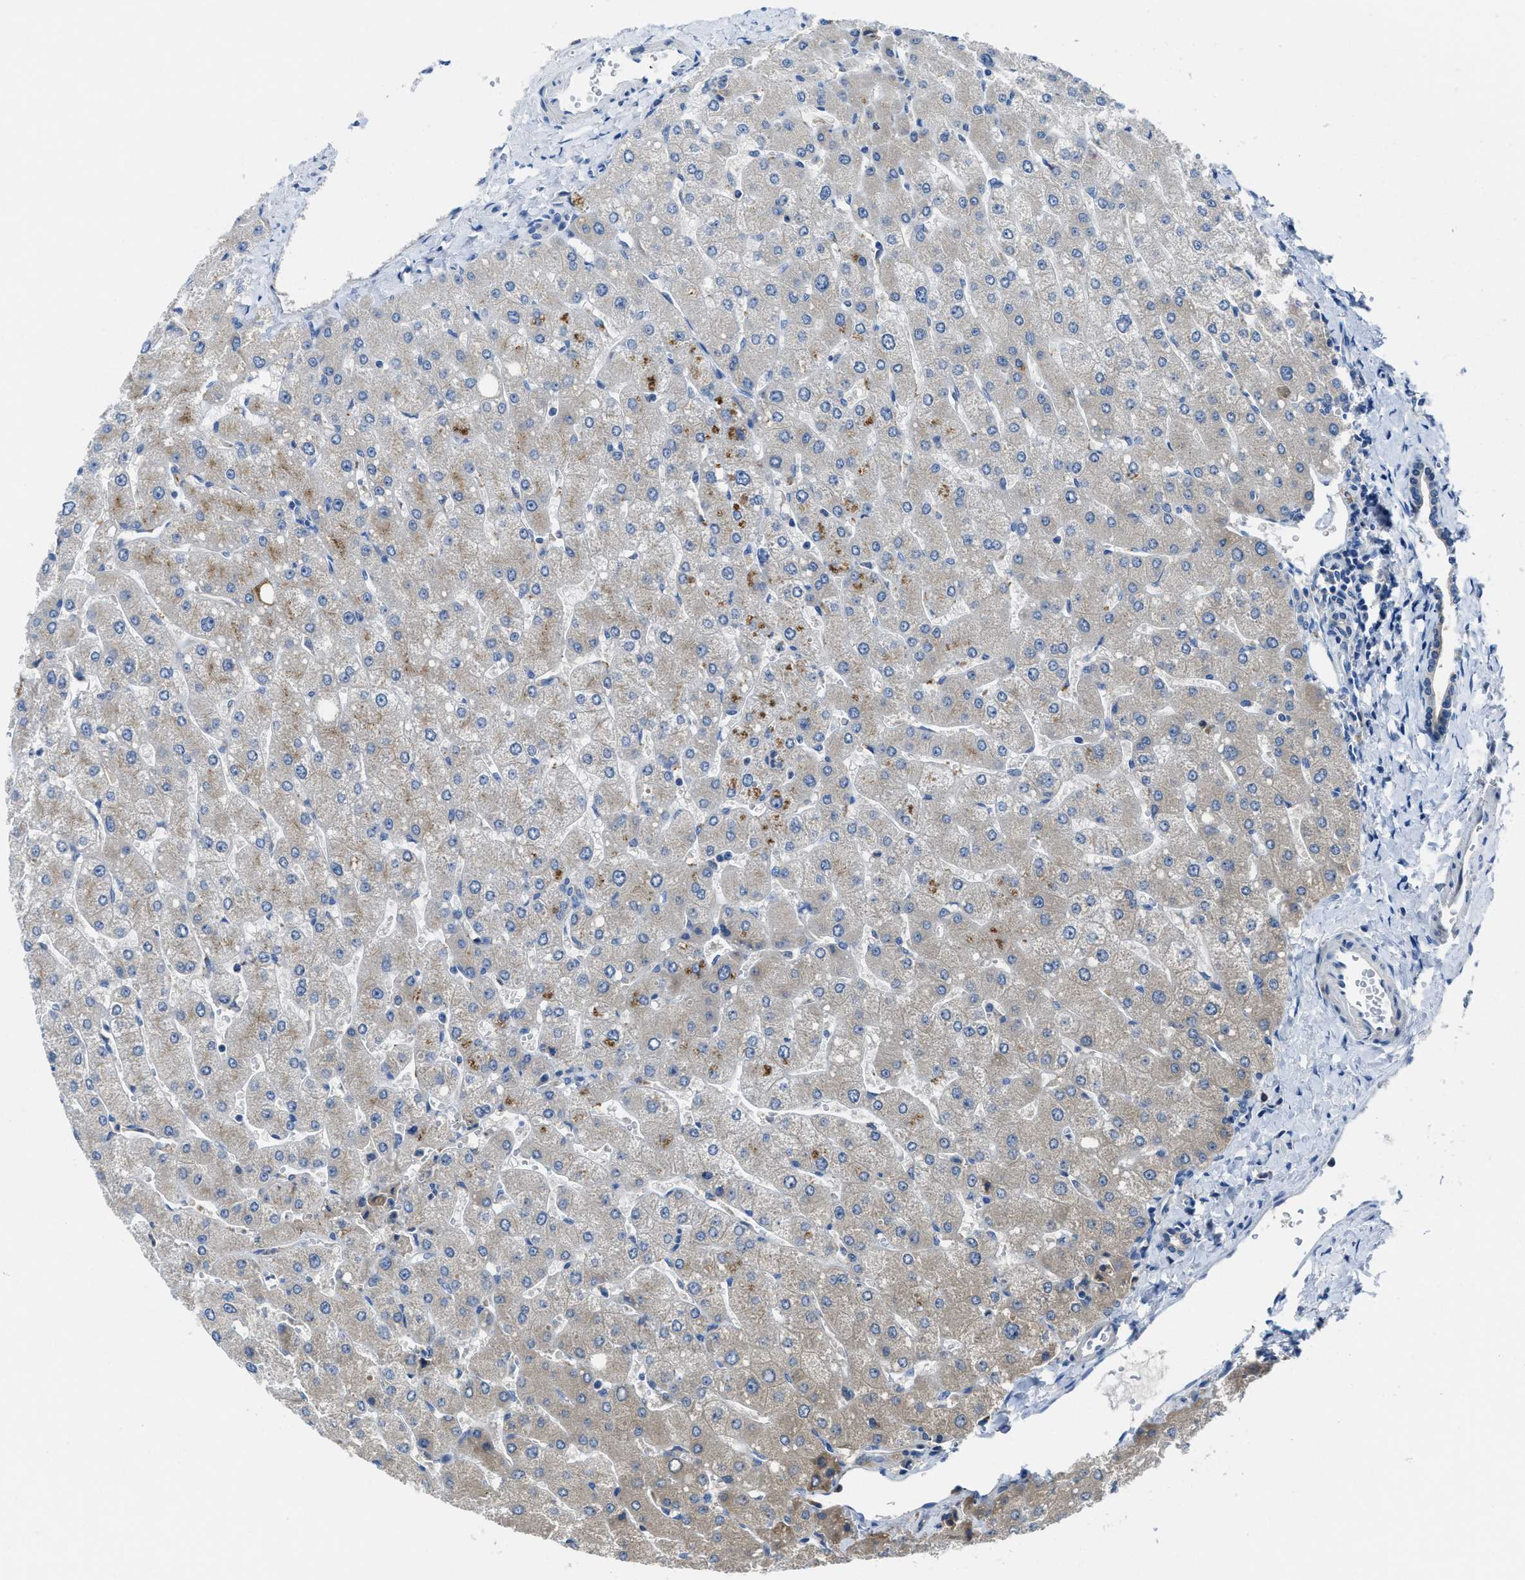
{"staining": {"intensity": "negative", "quantity": "none", "location": "none"}, "tissue": "liver", "cell_type": "Cholangiocytes", "image_type": "normal", "snomed": [{"axis": "morphology", "description": "Normal tissue, NOS"}, {"axis": "topography", "description": "Liver"}], "caption": "Human liver stained for a protein using IHC reveals no staining in cholangiocytes.", "gene": "MAP3K20", "patient": {"sex": "male", "age": 55}}